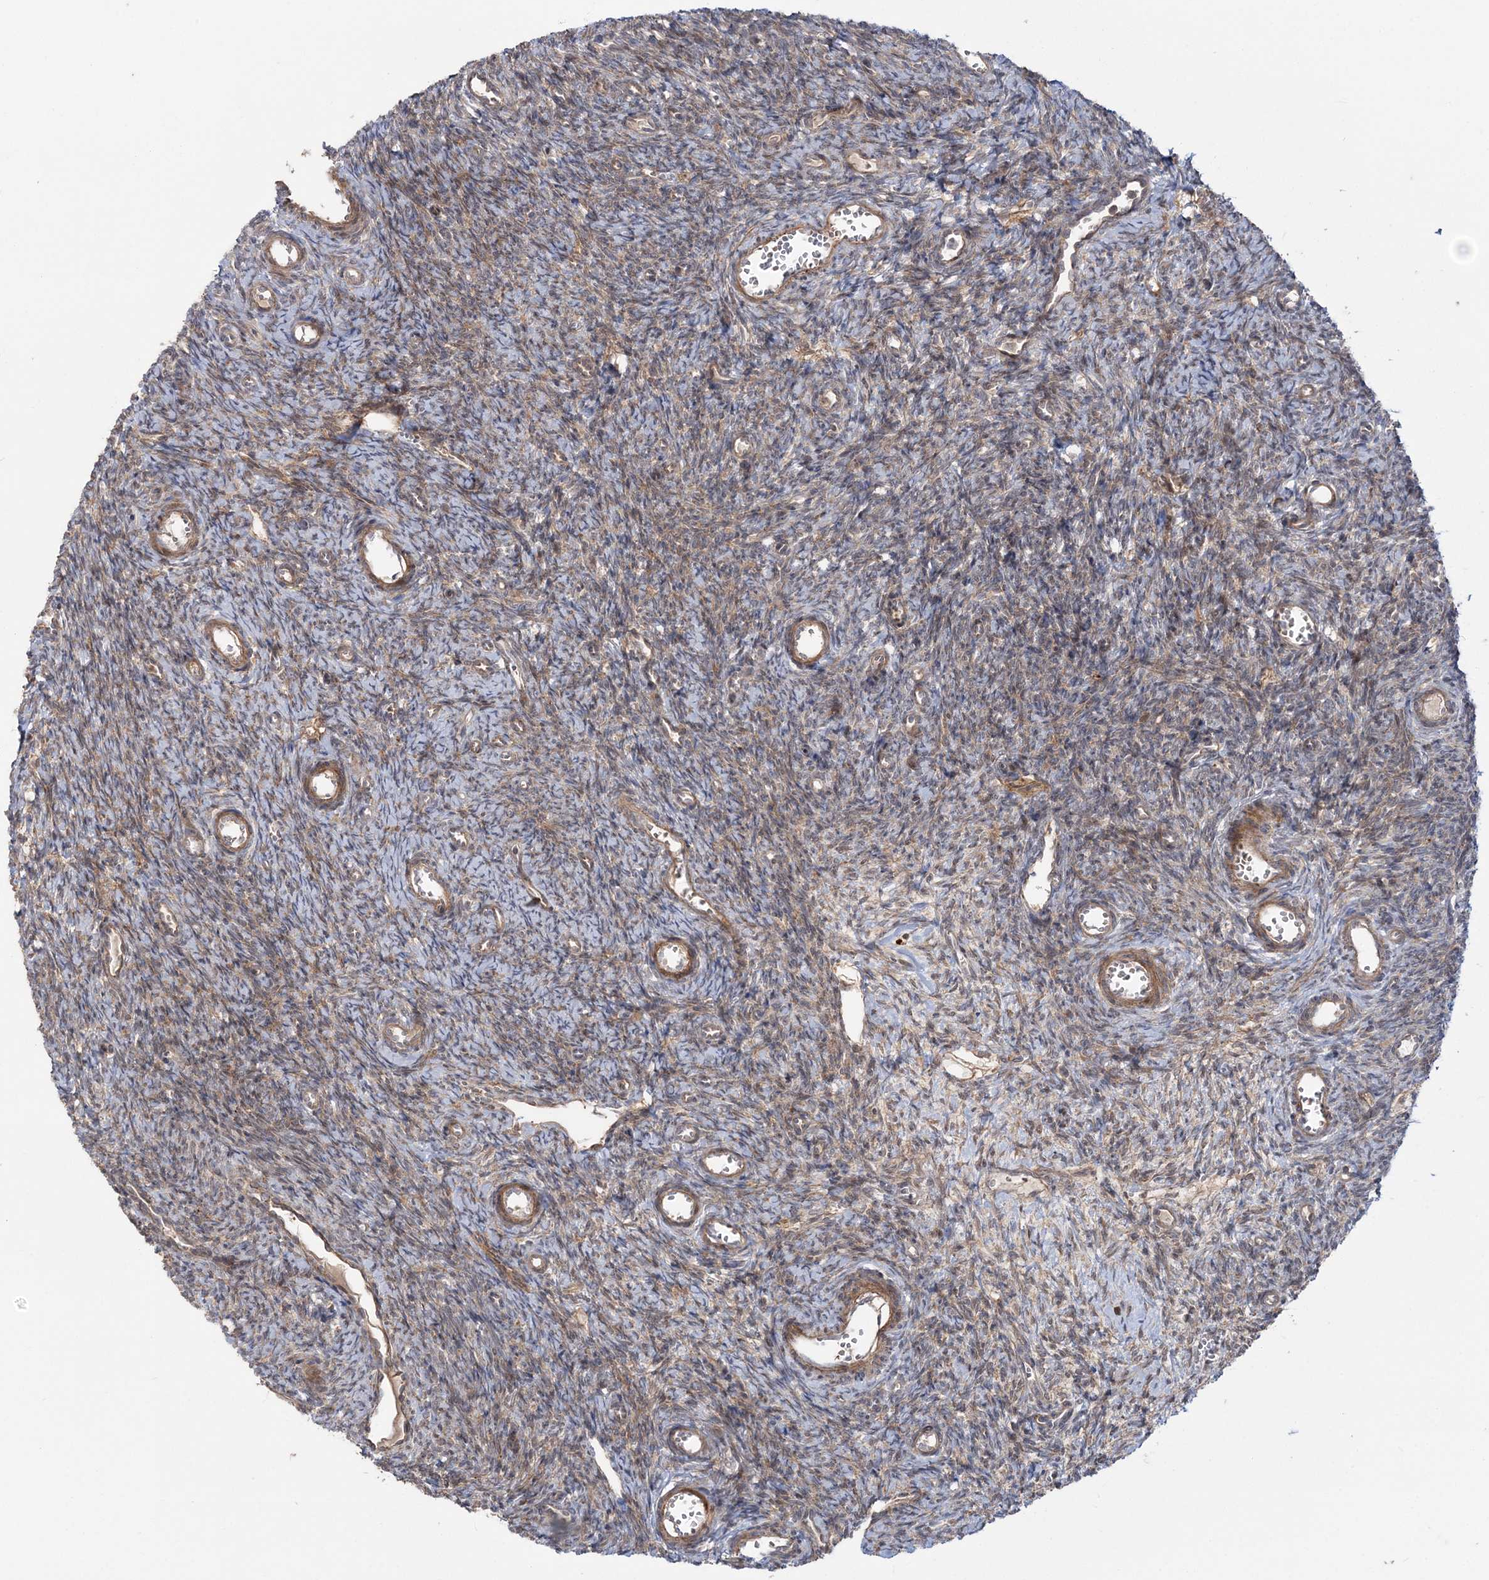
{"staining": {"intensity": "weak", "quantity": "<25%", "location": "cytoplasmic/membranous"}, "tissue": "ovary", "cell_type": "Ovarian stroma cells", "image_type": "normal", "snomed": [{"axis": "morphology", "description": "Normal tissue, NOS"}, {"axis": "topography", "description": "Ovary"}], "caption": "IHC micrograph of unremarkable ovary: ovary stained with DAB (3,3'-diaminobenzidine) shows no significant protein positivity in ovarian stroma cells. (DAB (3,3'-diaminobenzidine) immunohistochemistry (IHC), high magnification).", "gene": "MOCS2", "patient": {"sex": "female", "age": 39}}